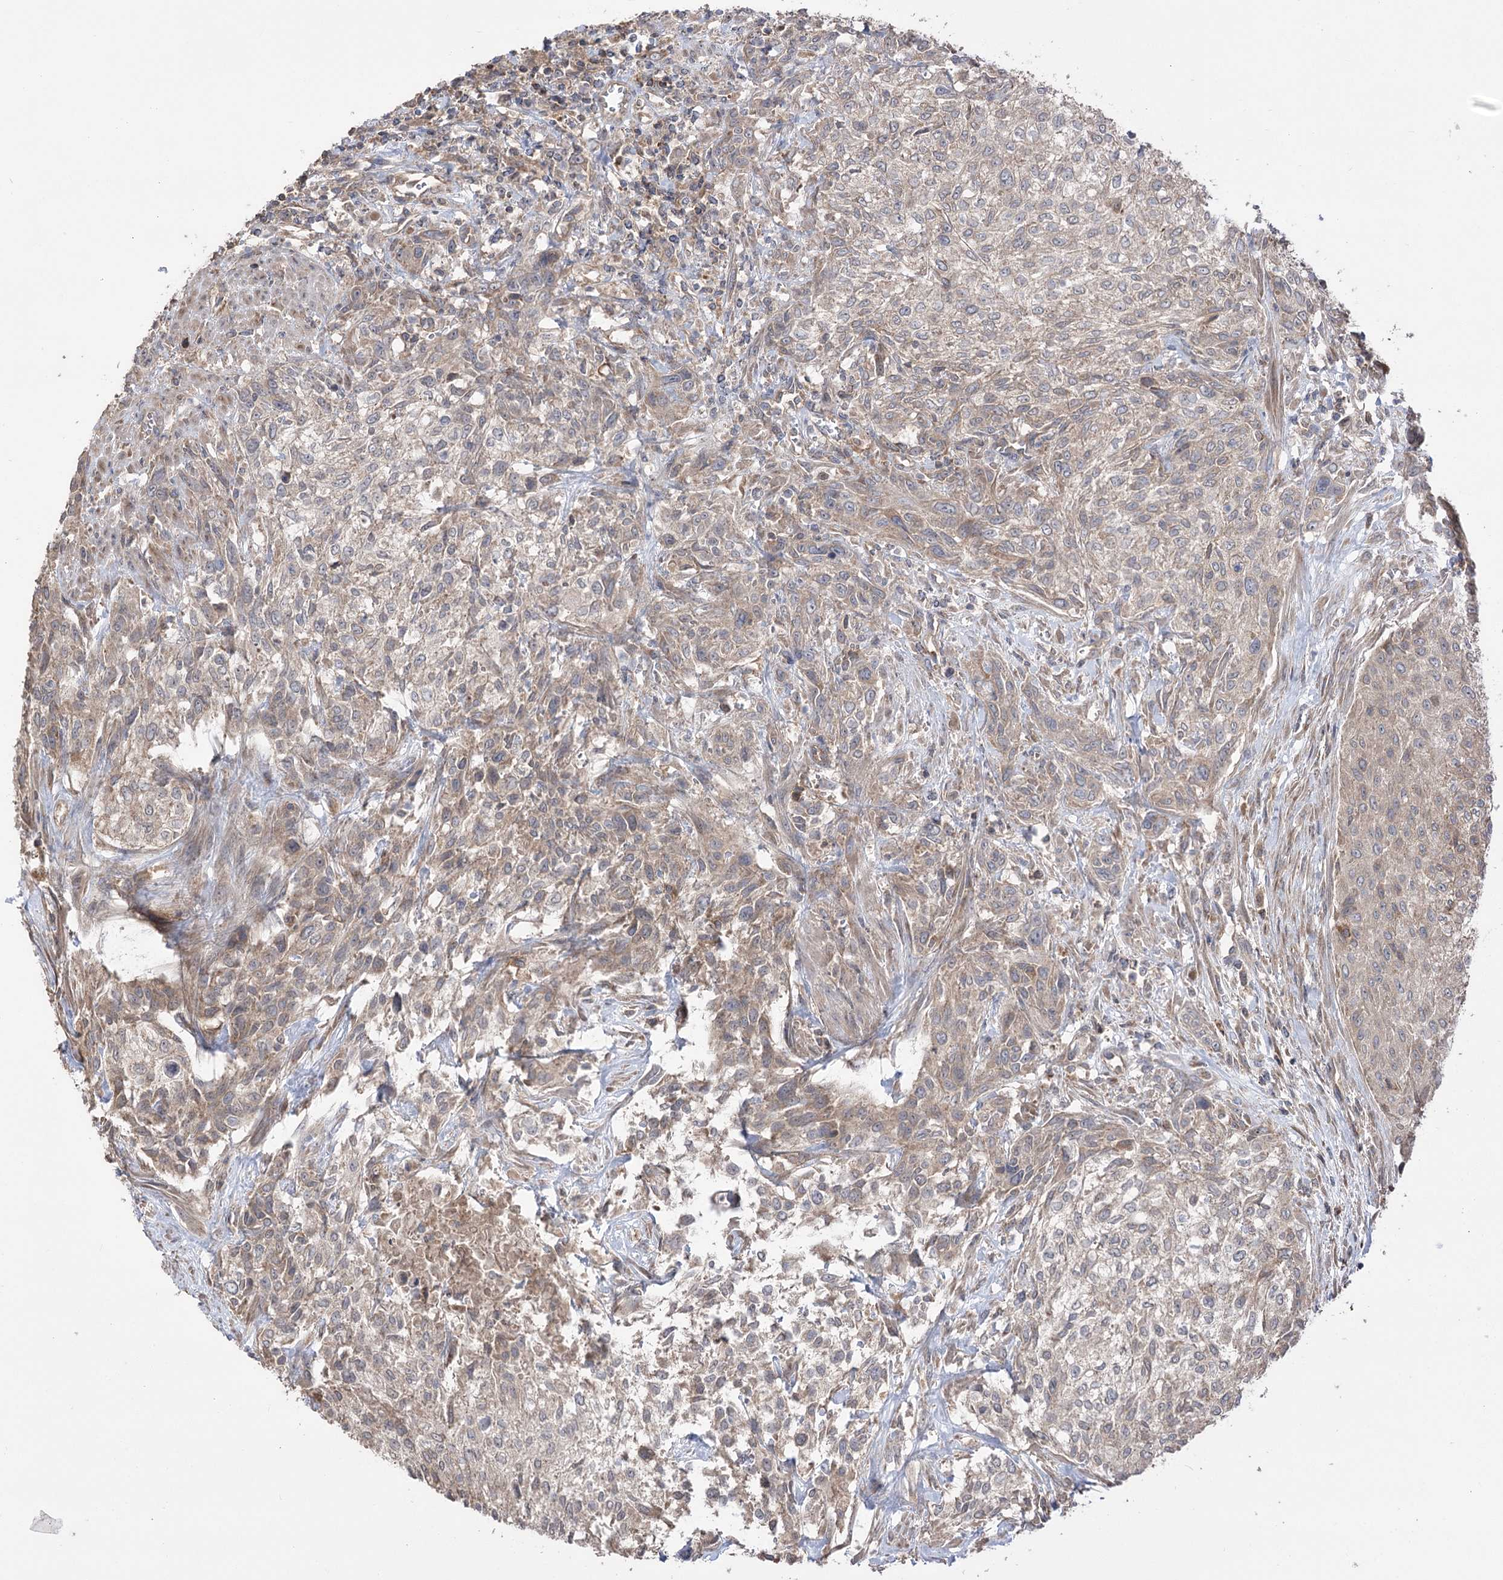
{"staining": {"intensity": "weak", "quantity": "<25%", "location": "cytoplasmic/membranous"}, "tissue": "urothelial cancer", "cell_type": "Tumor cells", "image_type": "cancer", "snomed": [{"axis": "morphology", "description": "Normal tissue, NOS"}, {"axis": "morphology", "description": "Urothelial carcinoma, NOS"}, {"axis": "topography", "description": "Urinary bladder"}, {"axis": "topography", "description": "Peripheral nerve tissue"}], "caption": "Image shows no protein staining in tumor cells of transitional cell carcinoma tissue. Nuclei are stained in blue.", "gene": "XYLB", "patient": {"sex": "male", "age": 35}}